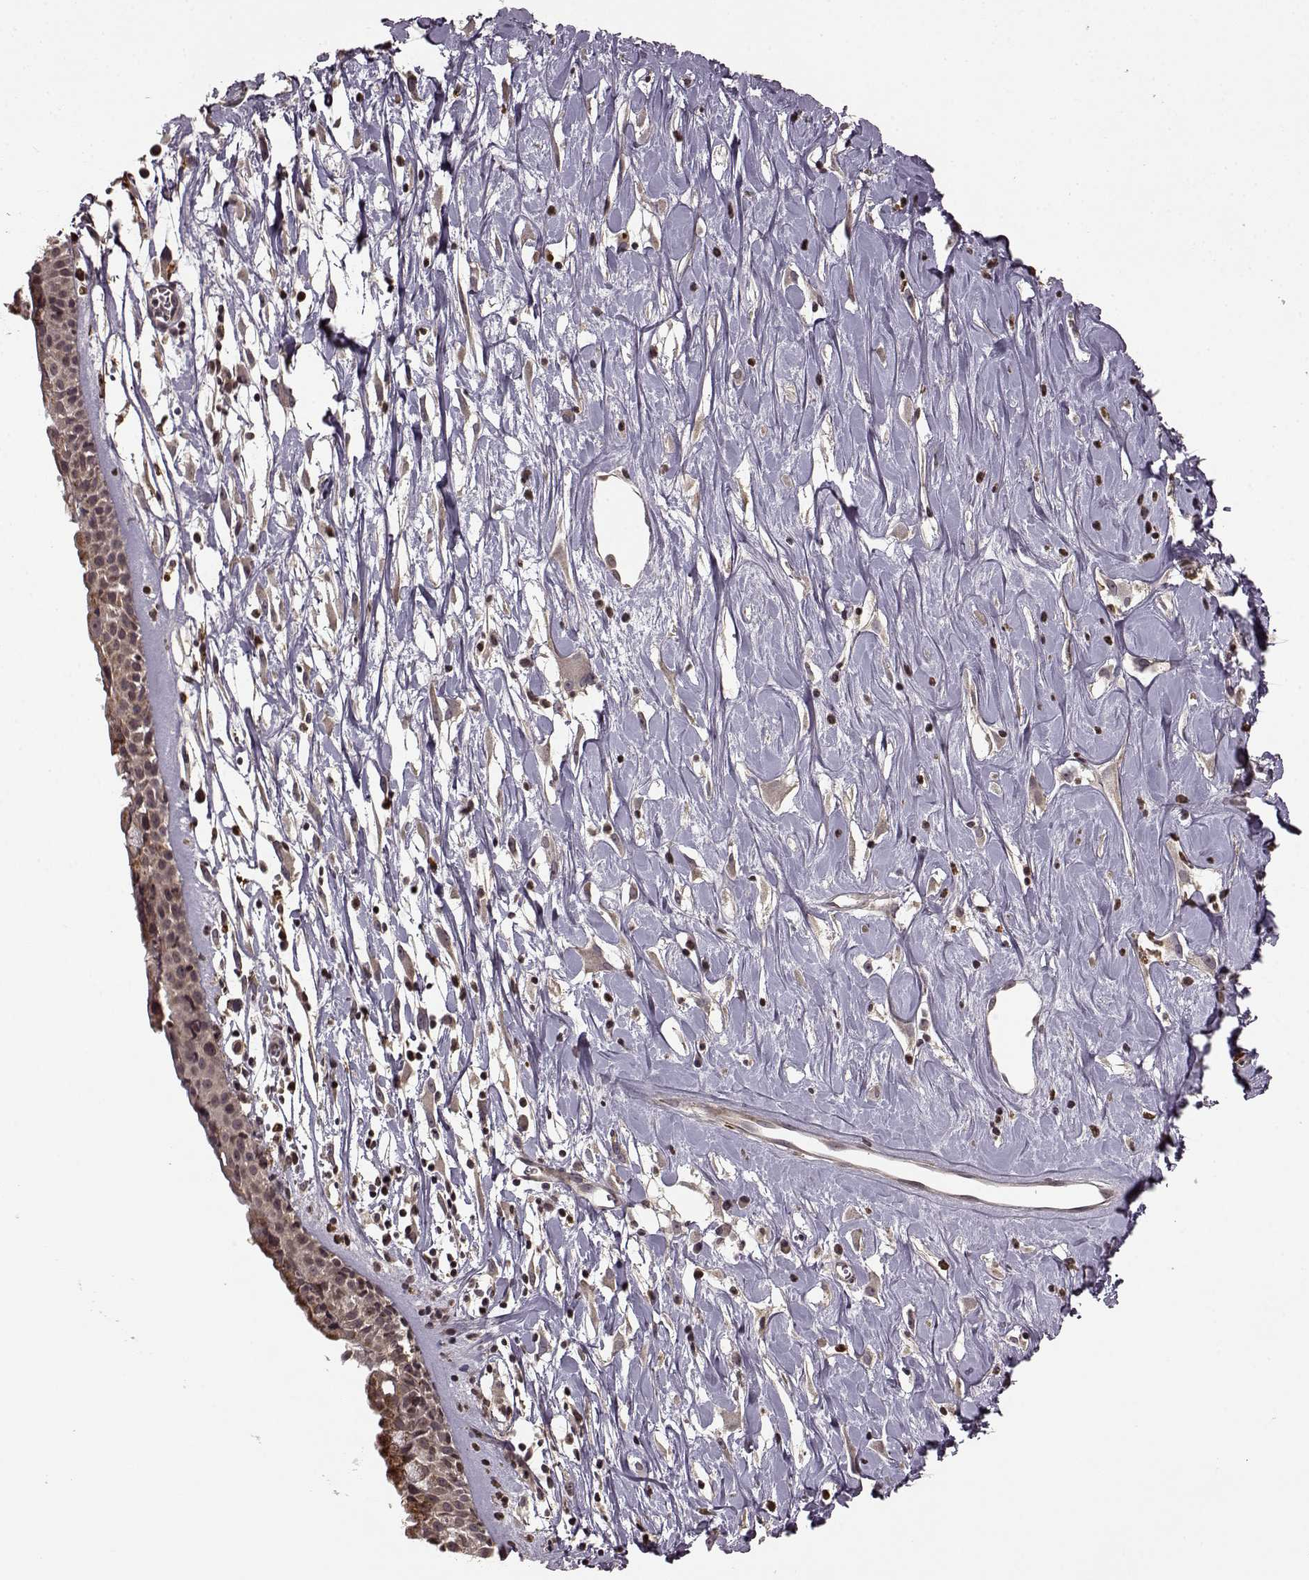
{"staining": {"intensity": "weak", "quantity": ">75%", "location": "cytoplasmic/membranous"}, "tissue": "nasopharynx", "cell_type": "Respiratory epithelial cells", "image_type": "normal", "snomed": [{"axis": "morphology", "description": "Normal tissue, NOS"}, {"axis": "topography", "description": "Nasopharynx"}], "caption": "The micrograph exhibits staining of benign nasopharynx, revealing weak cytoplasmic/membranous protein positivity (brown color) within respiratory epithelial cells. Immunohistochemistry stains the protein of interest in brown and the nuclei are stained blue.", "gene": "TRMU", "patient": {"sex": "female", "age": 85}}